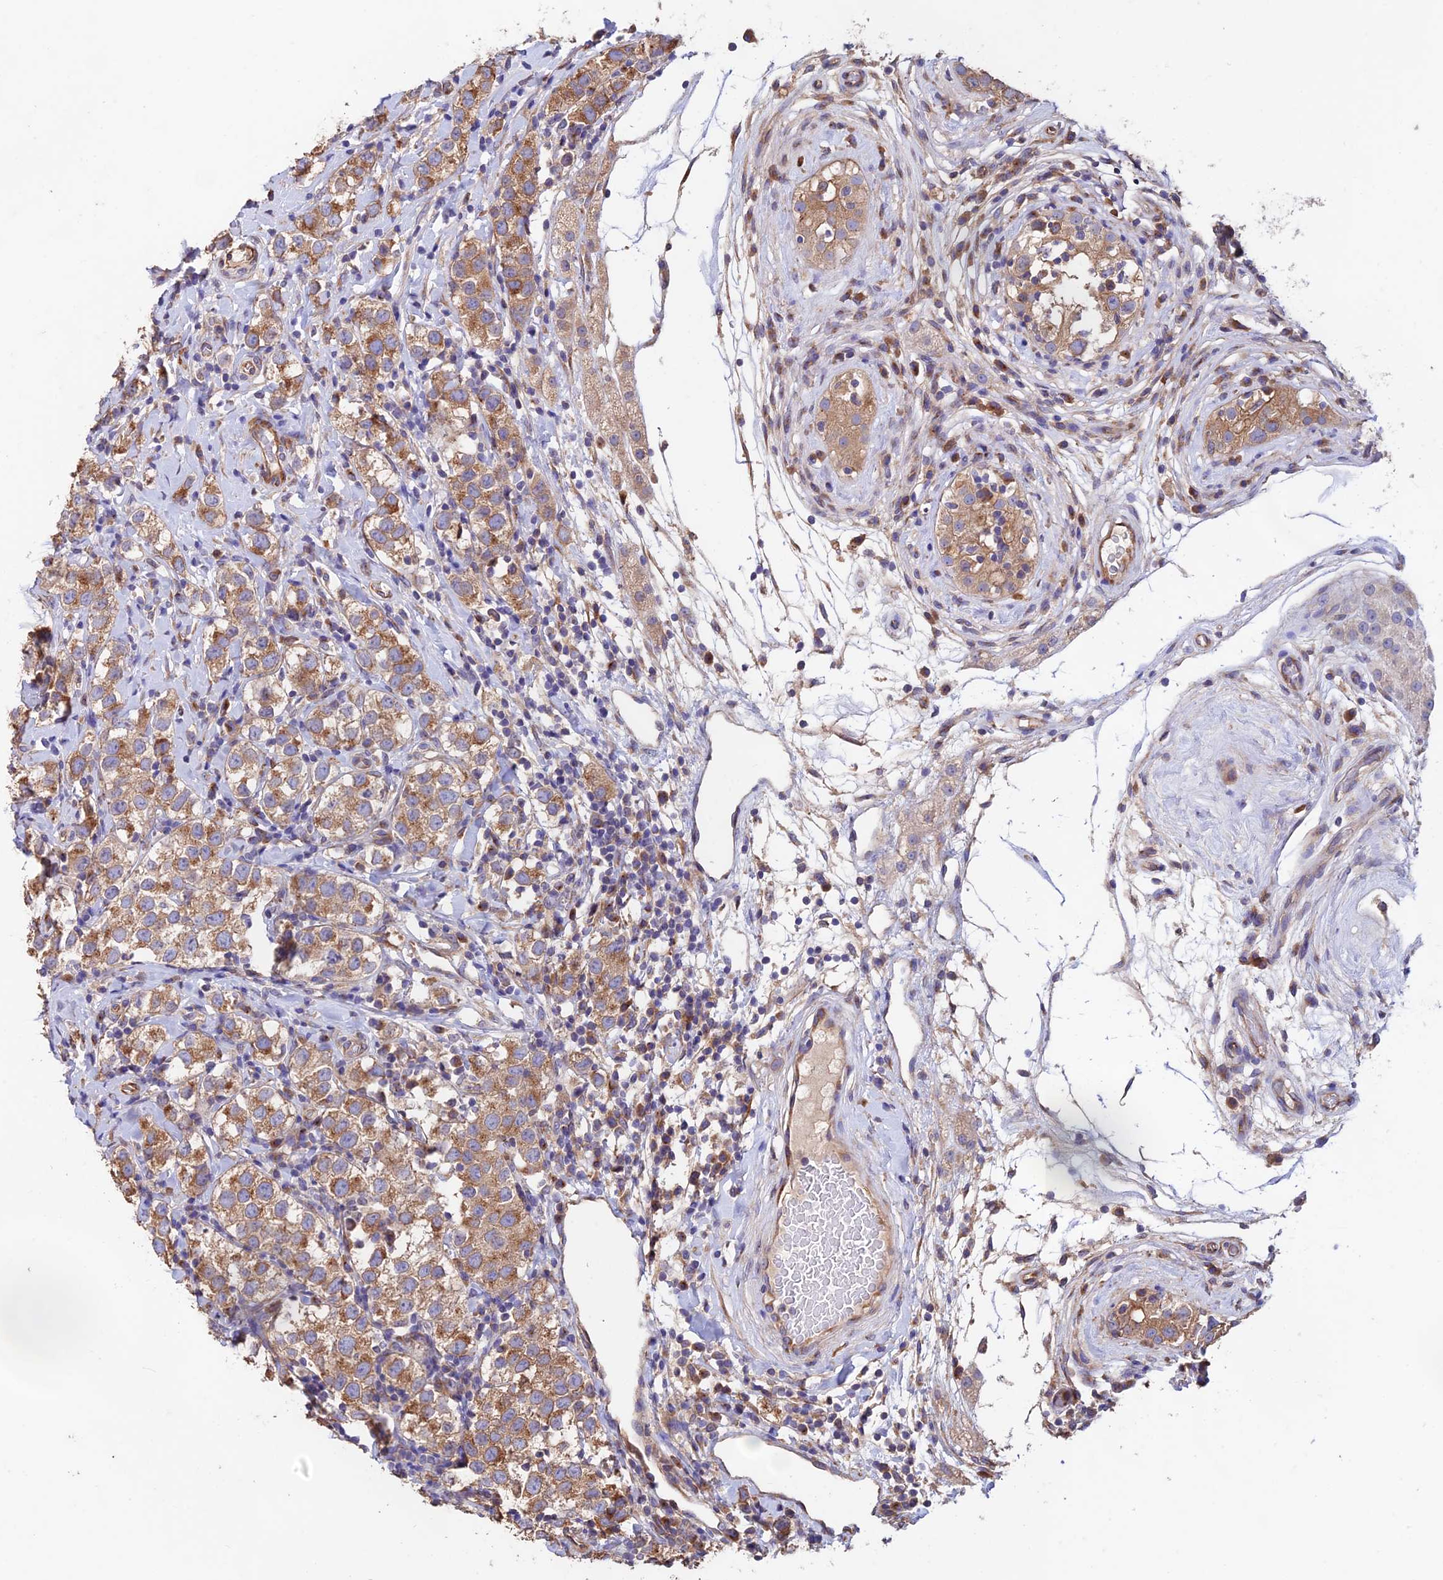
{"staining": {"intensity": "moderate", "quantity": ">75%", "location": "cytoplasmic/membranous"}, "tissue": "testis cancer", "cell_type": "Tumor cells", "image_type": "cancer", "snomed": [{"axis": "morphology", "description": "Seminoma, NOS"}, {"axis": "topography", "description": "Testis"}], "caption": "Approximately >75% of tumor cells in human testis seminoma reveal moderate cytoplasmic/membranous protein staining as visualized by brown immunohistochemical staining.", "gene": "EMC3", "patient": {"sex": "male", "age": 34}}